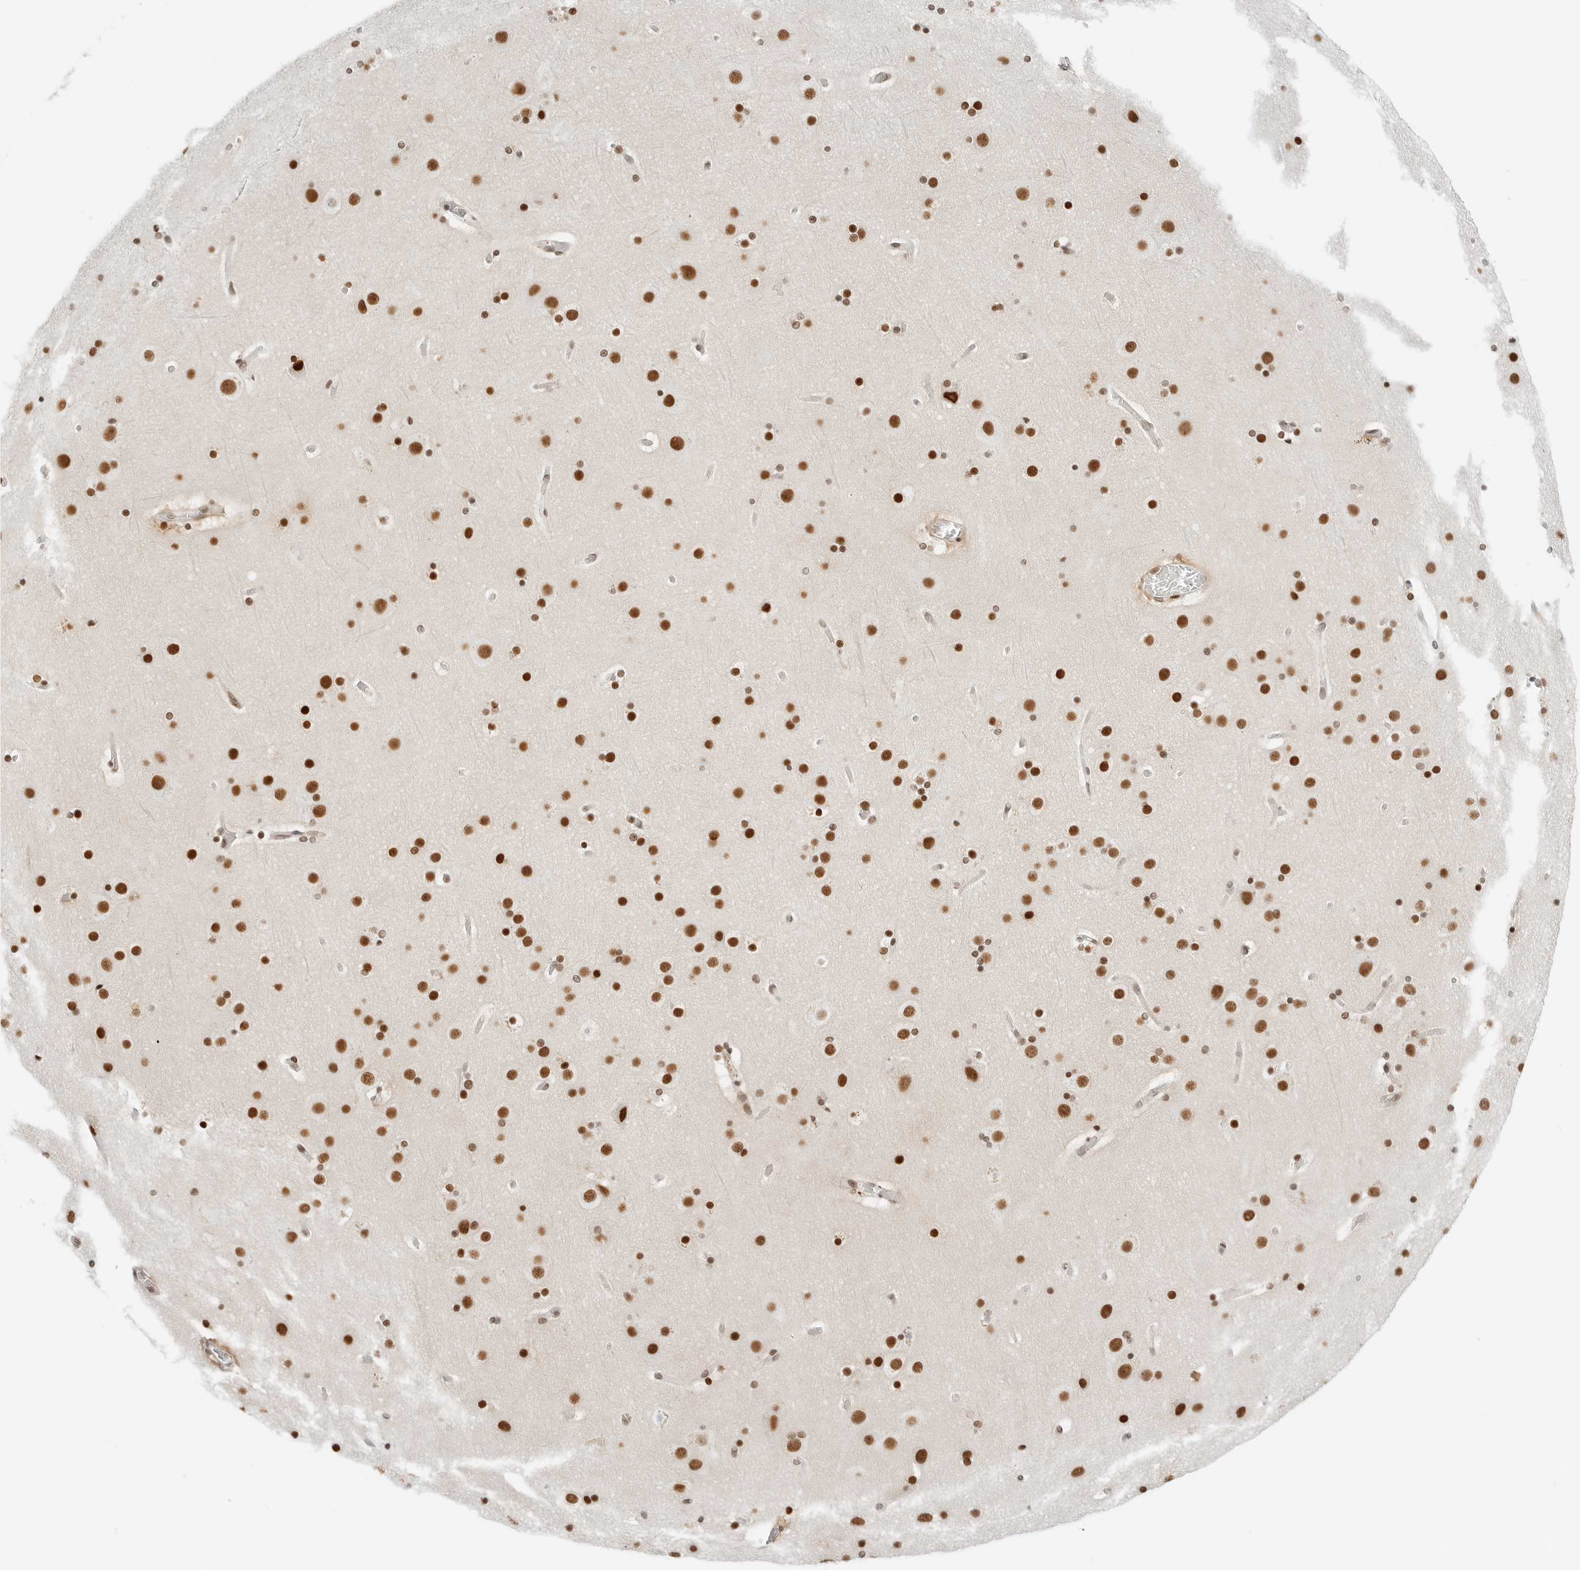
{"staining": {"intensity": "weak", "quantity": ">75%", "location": "nuclear"}, "tissue": "cerebral cortex", "cell_type": "Endothelial cells", "image_type": "normal", "snomed": [{"axis": "morphology", "description": "Normal tissue, NOS"}, {"axis": "topography", "description": "Cerebral cortex"}], "caption": "Immunohistochemical staining of normal human cerebral cortex displays weak nuclear protein expression in approximately >75% of endothelial cells.", "gene": "CRTC2", "patient": {"sex": "male", "age": 57}}